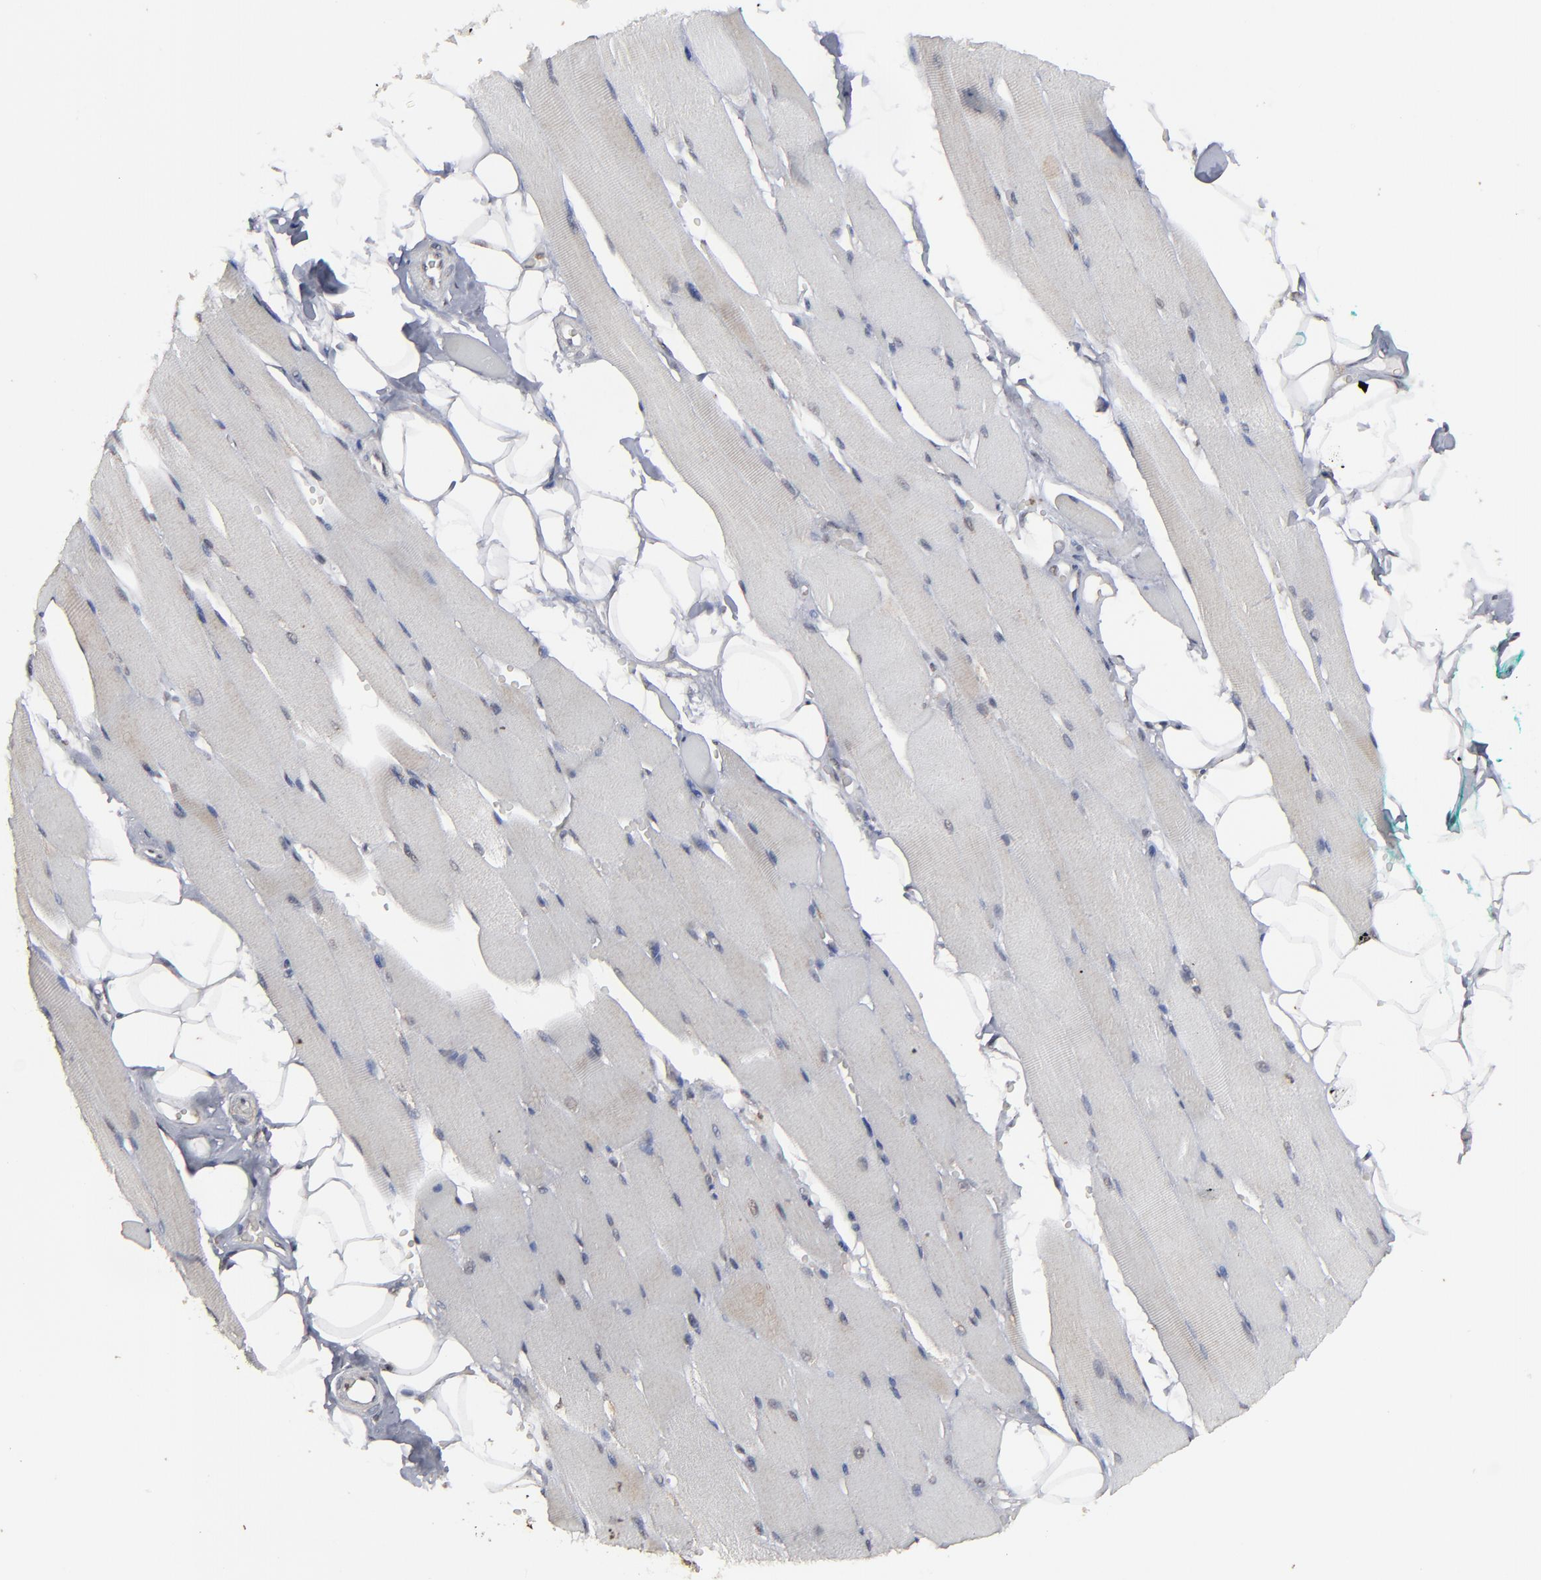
{"staining": {"intensity": "weak", "quantity": "<25%", "location": "cytoplasmic/membranous"}, "tissue": "skeletal muscle", "cell_type": "Myocytes", "image_type": "normal", "snomed": [{"axis": "morphology", "description": "Normal tissue, NOS"}, {"axis": "topography", "description": "Skeletal muscle"}, {"axis": "topography", "description": "Peripheral nerve tissue"}], "caption": "A high-resolution image shows immunohistochemistry staining of benign skeletal muscle, which shows no significant staining in myocytes. Brightfield microscopy of immunohistochemistry (IHC) stained with DAB (brown) and hematoxylin (blue), captured at high magnification.", "gene": "SLC22A17", "patient": {"sex": "female", "age": 84}}